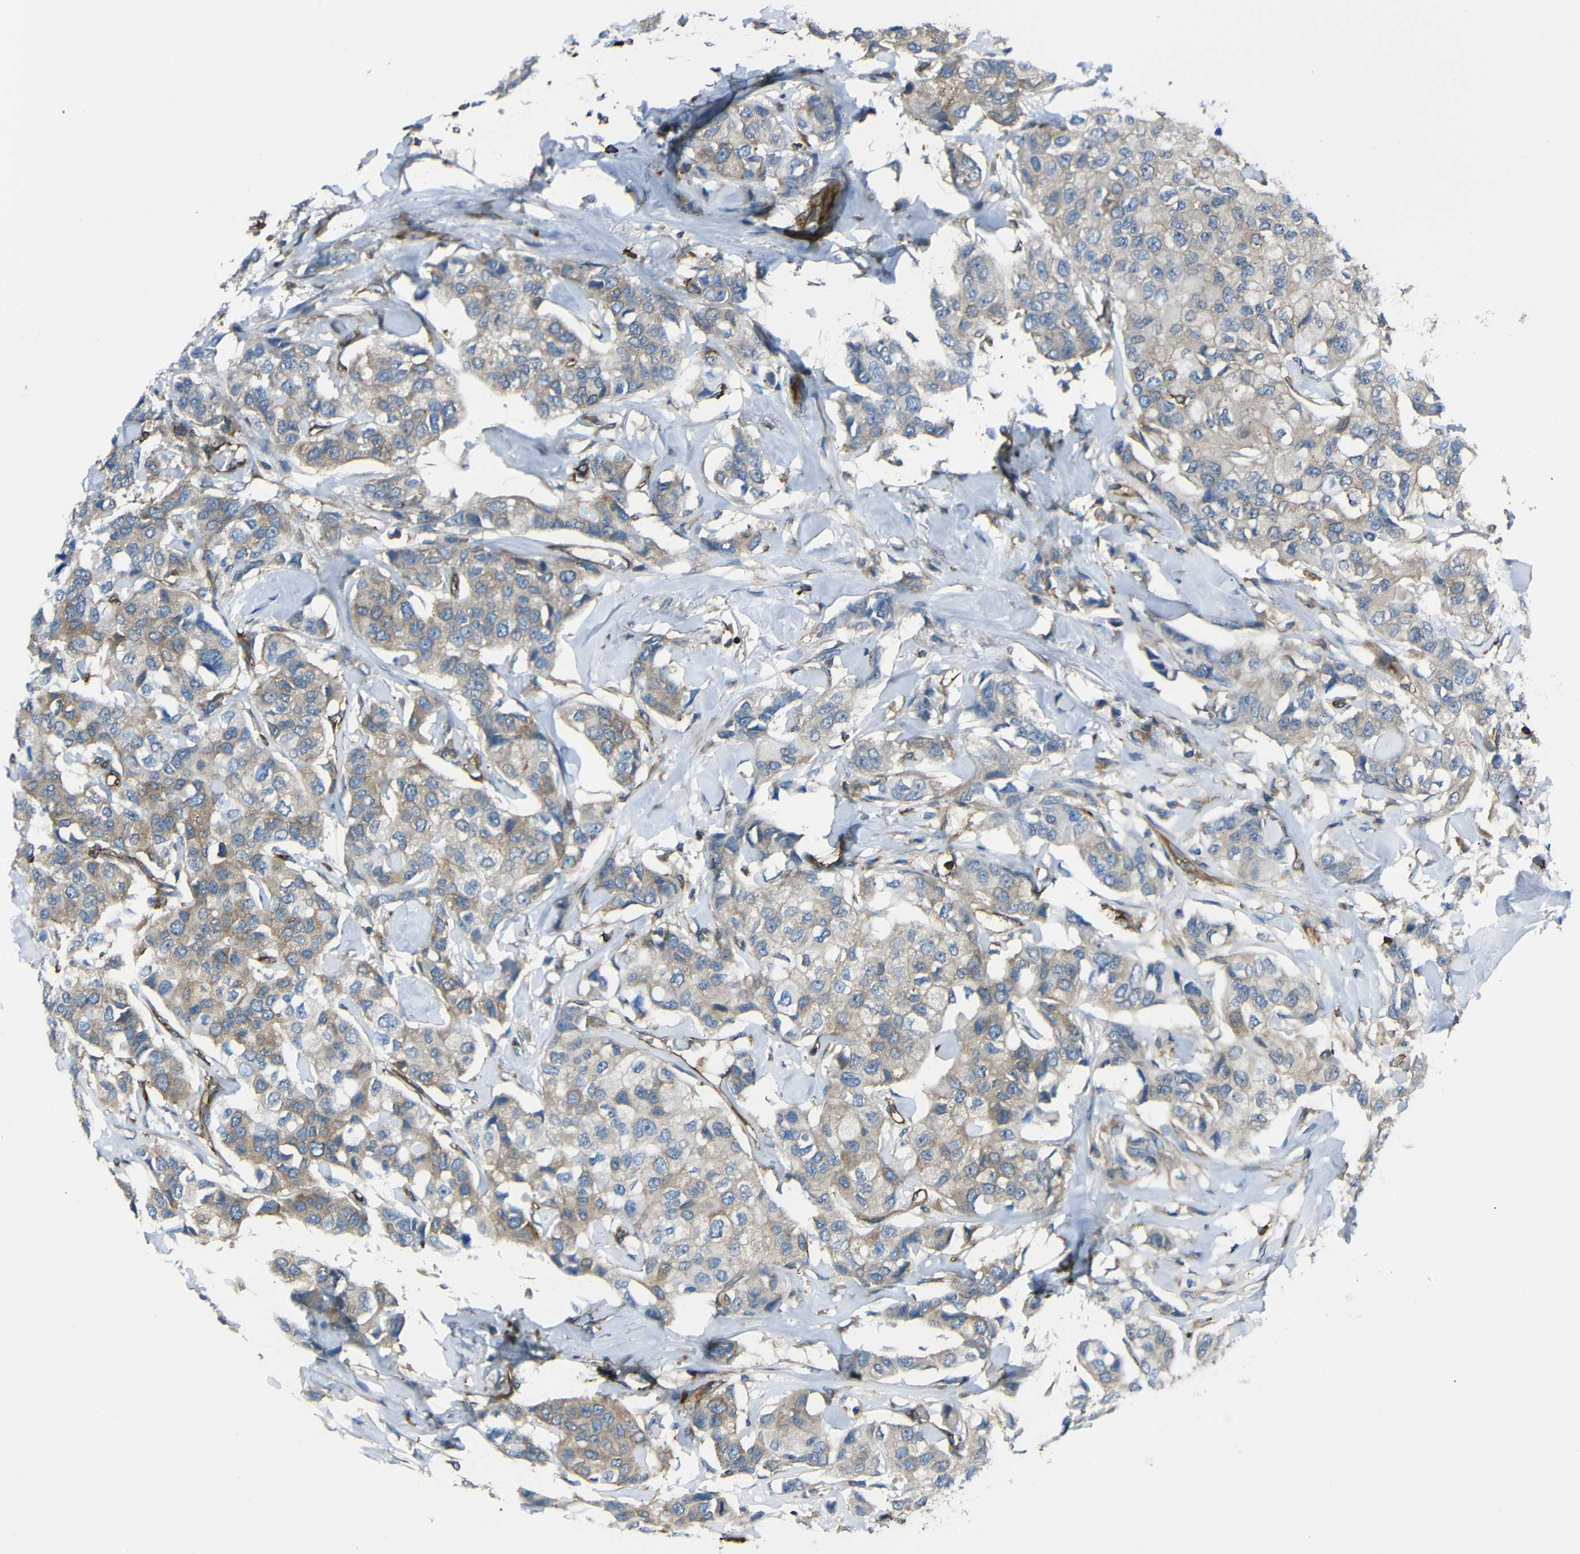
{"staining": {"intensity": "weak", "quantity": ">75%", "location": "cytoplasmic/membranous"}, "tissue": "breast cancer", "cell_type": "Tumor cells", "image_type": "cancer", "snomed": [{"axis": "morphology", "description": "Duct carcinoma"}, {"axis": "topography", "description": "Breast"}], "caption": "Tumor cells display weak cytoplasmic/membranous staining in approximately >75% of cells in breast cancer. Using DAB (brown) and hematoxylin (blue) stains, captured at high magnification using brightfield microscopy.", "gene": "ARHGEF1", "patient": {"sex": "female", "age": 80}}